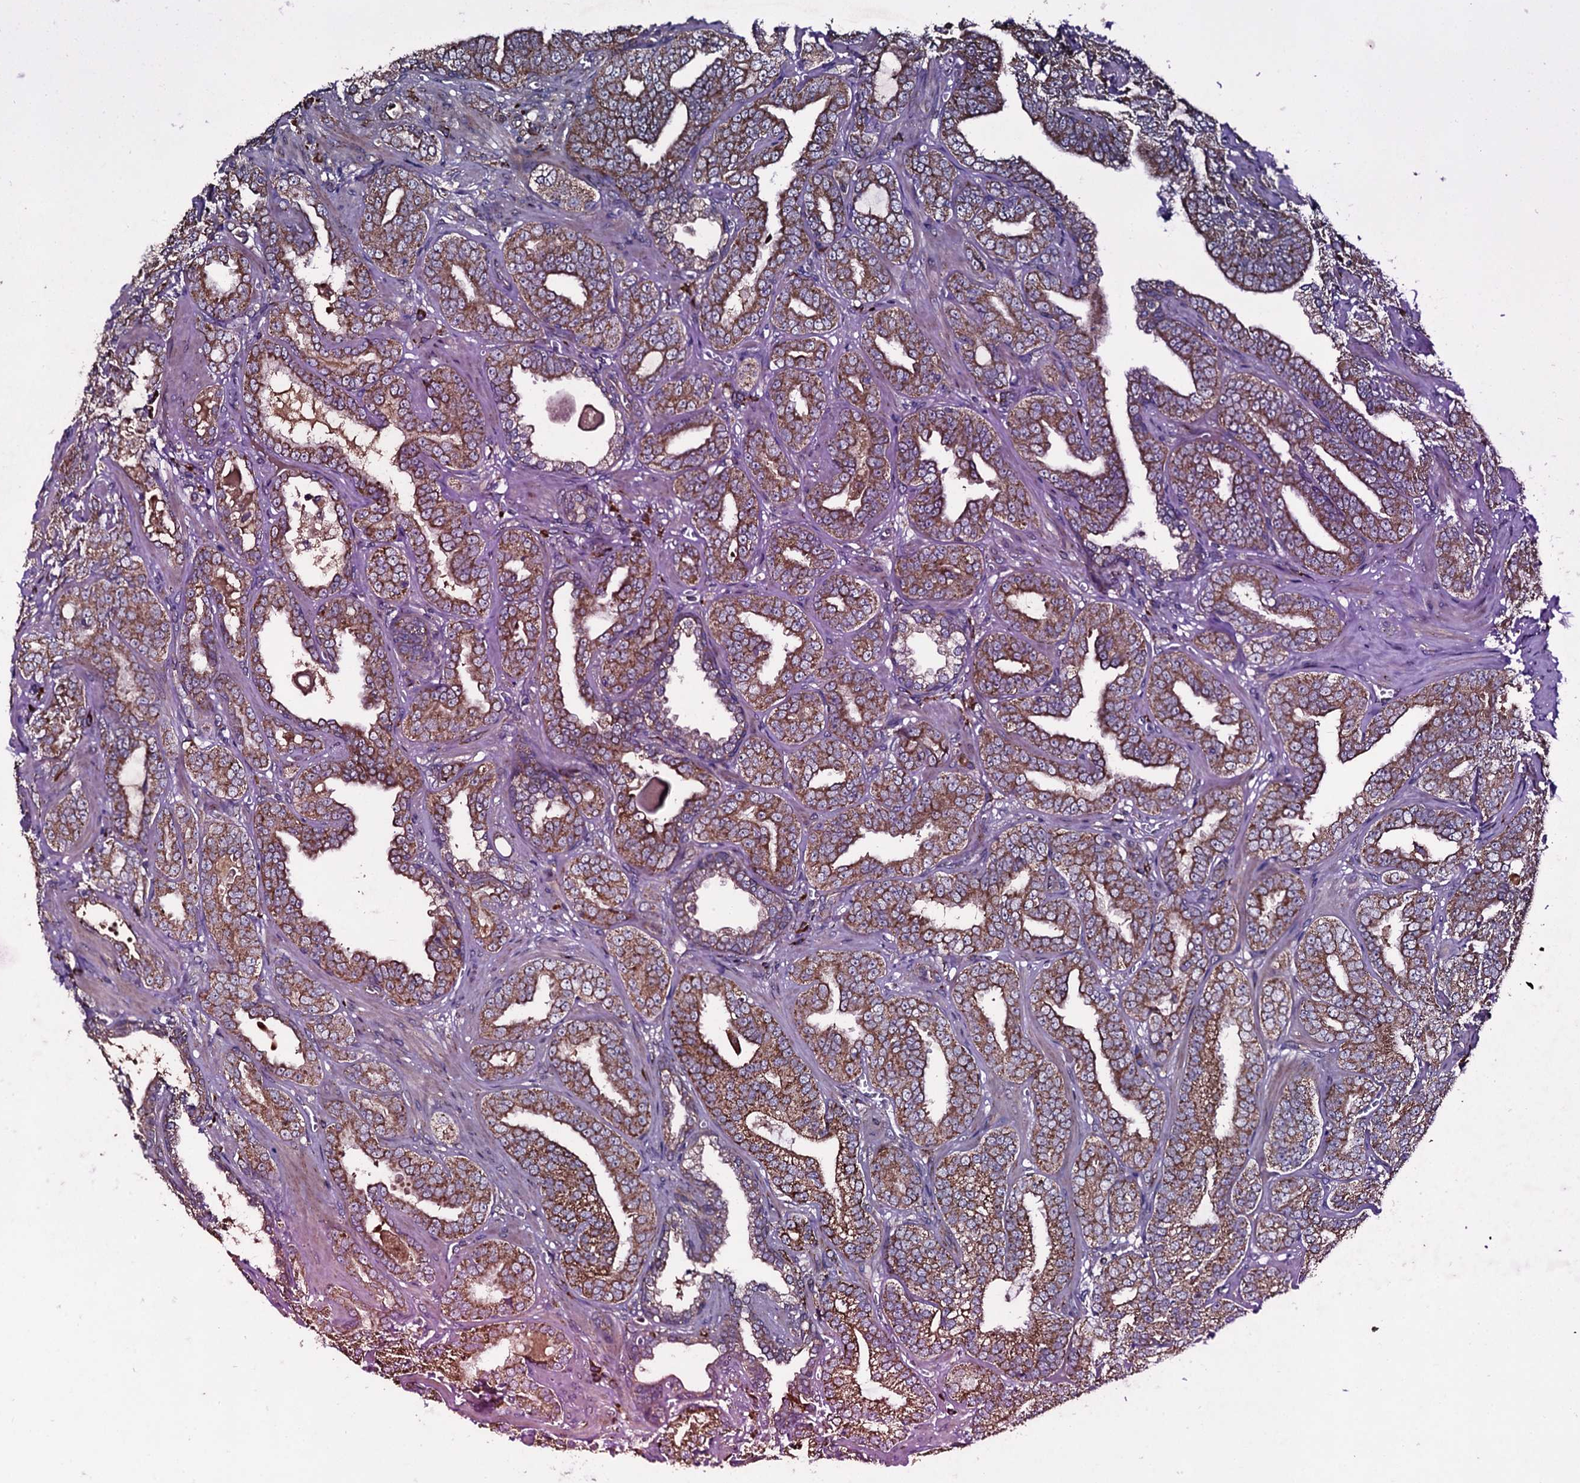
{"staining": {"intensity": "moderate", "quantity": ">75%", "location": "cytoplasmic/membranous"}, "tissue": "prostate cancer", "cell_type": "Tumor cells", "image_type": "cancer", "snomed": [{"axis": "morphology", "description": "Adenocarcinoma, High grade"}, {"axis": "topography", "description": "Prostate and seminal vesicle, NOS"}], "caption": "Human adenocarcinoma (high-grade) (prostate) stained for a protein (brown) reveals moderate cytoplasmic/membranous positive positivity in approximately >75% of tumor cells.", "gene": "ACSS3", "patient": {"sex": "male", "age": 67}}